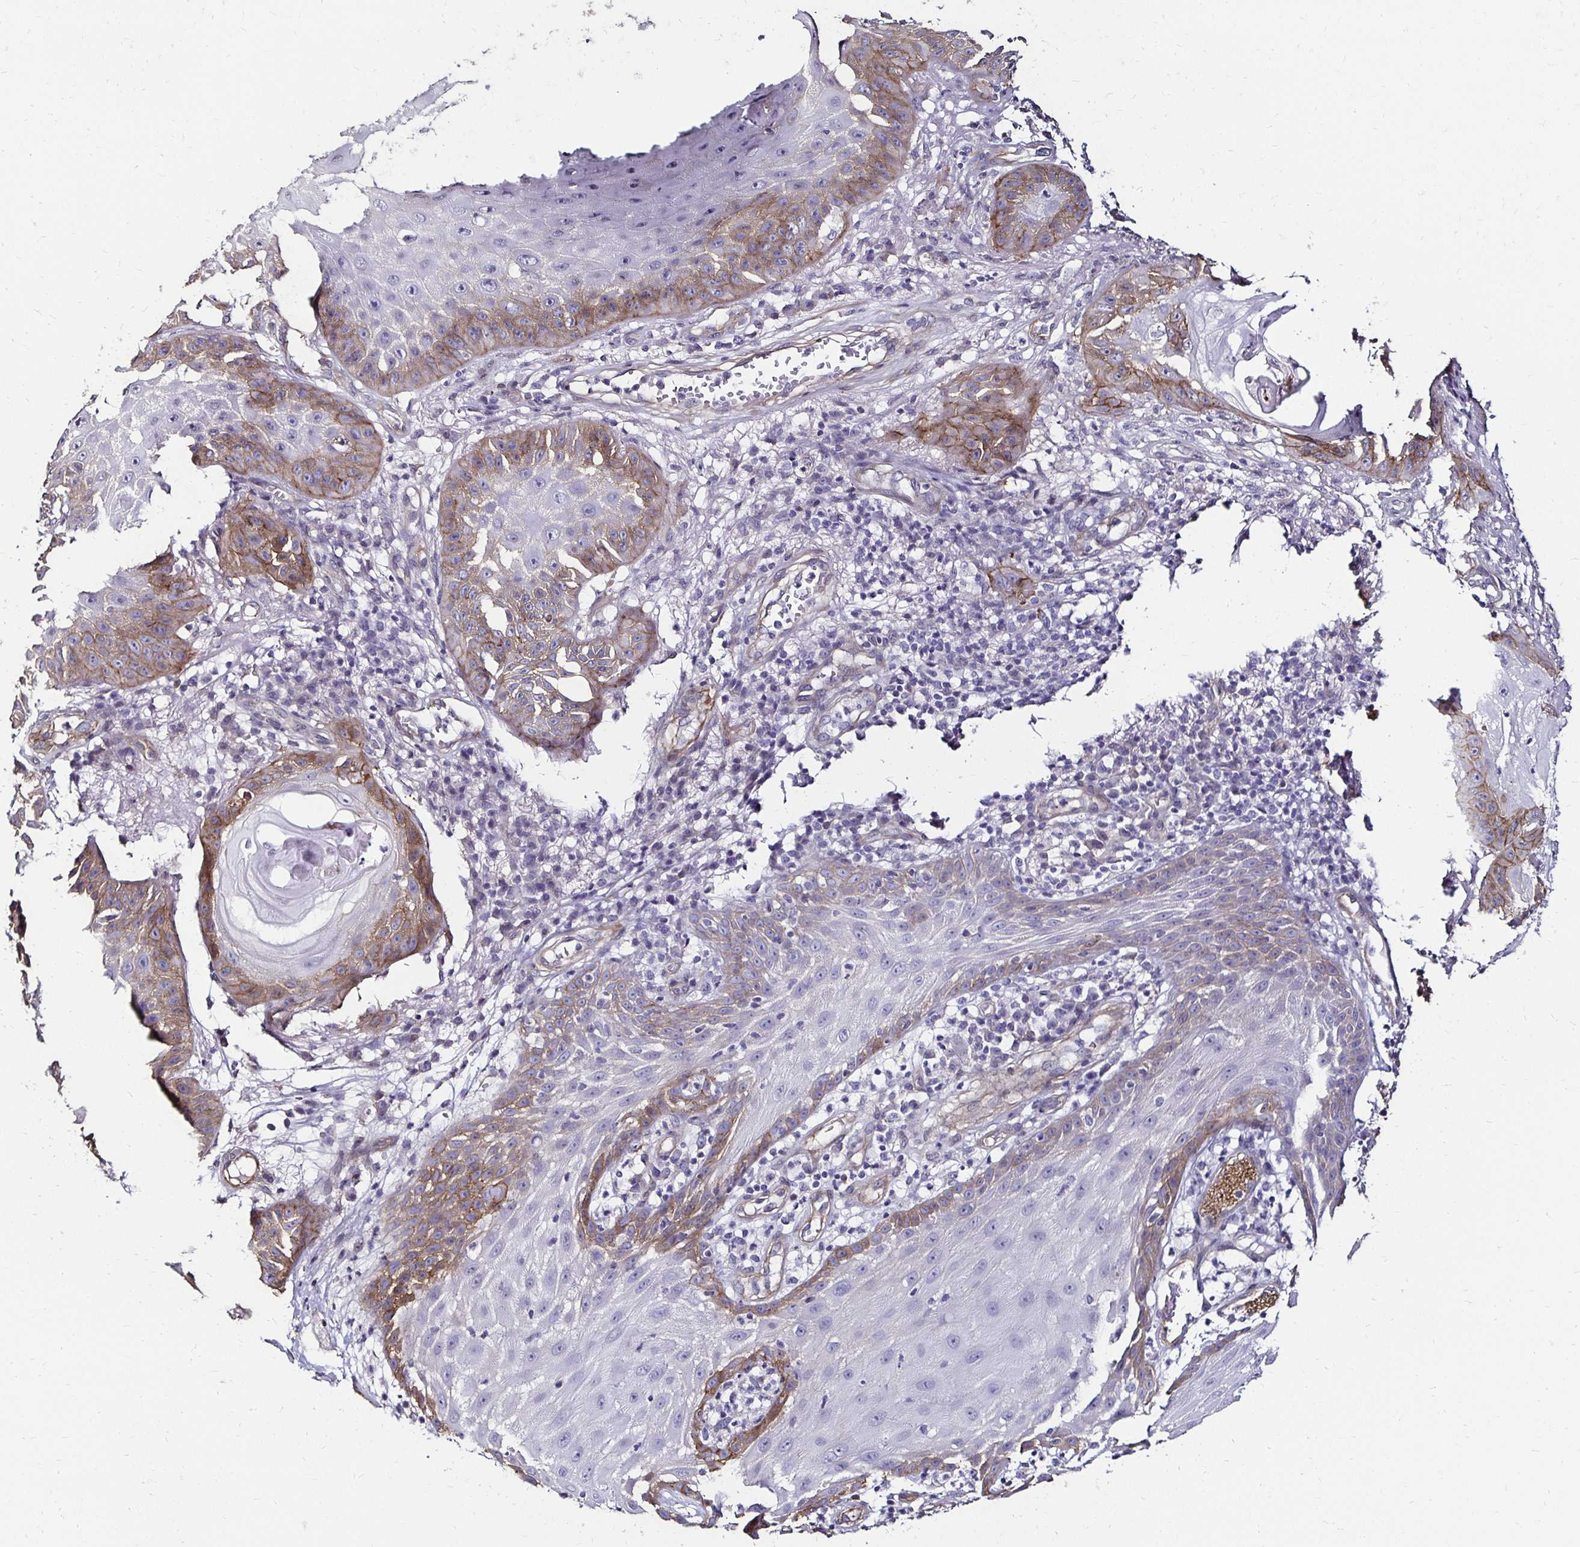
{"staining": {"intensity": "moderate", "quantity": "<25%", "location": "cytoplasmic/membranous"}, "tissue": "skin cancer", "cell_type": "Tumor cells", "image_type": "cancer", "snomed": [{"axis": "morphology", "description": "Squamous cell carcinoma, NOS"}, {"axis": "topography", "description": "Skin"}], "caption": "Squamous cell carcinoma (skin) stained with DAB (3,3'-diaminobenzidine) IHC exhibits low levels of moderate cytoplasmic/membranous staining in about <25% of tumor cells.", "gene": "ITGB1", "patient": {"sex": "male", "age": 70}}